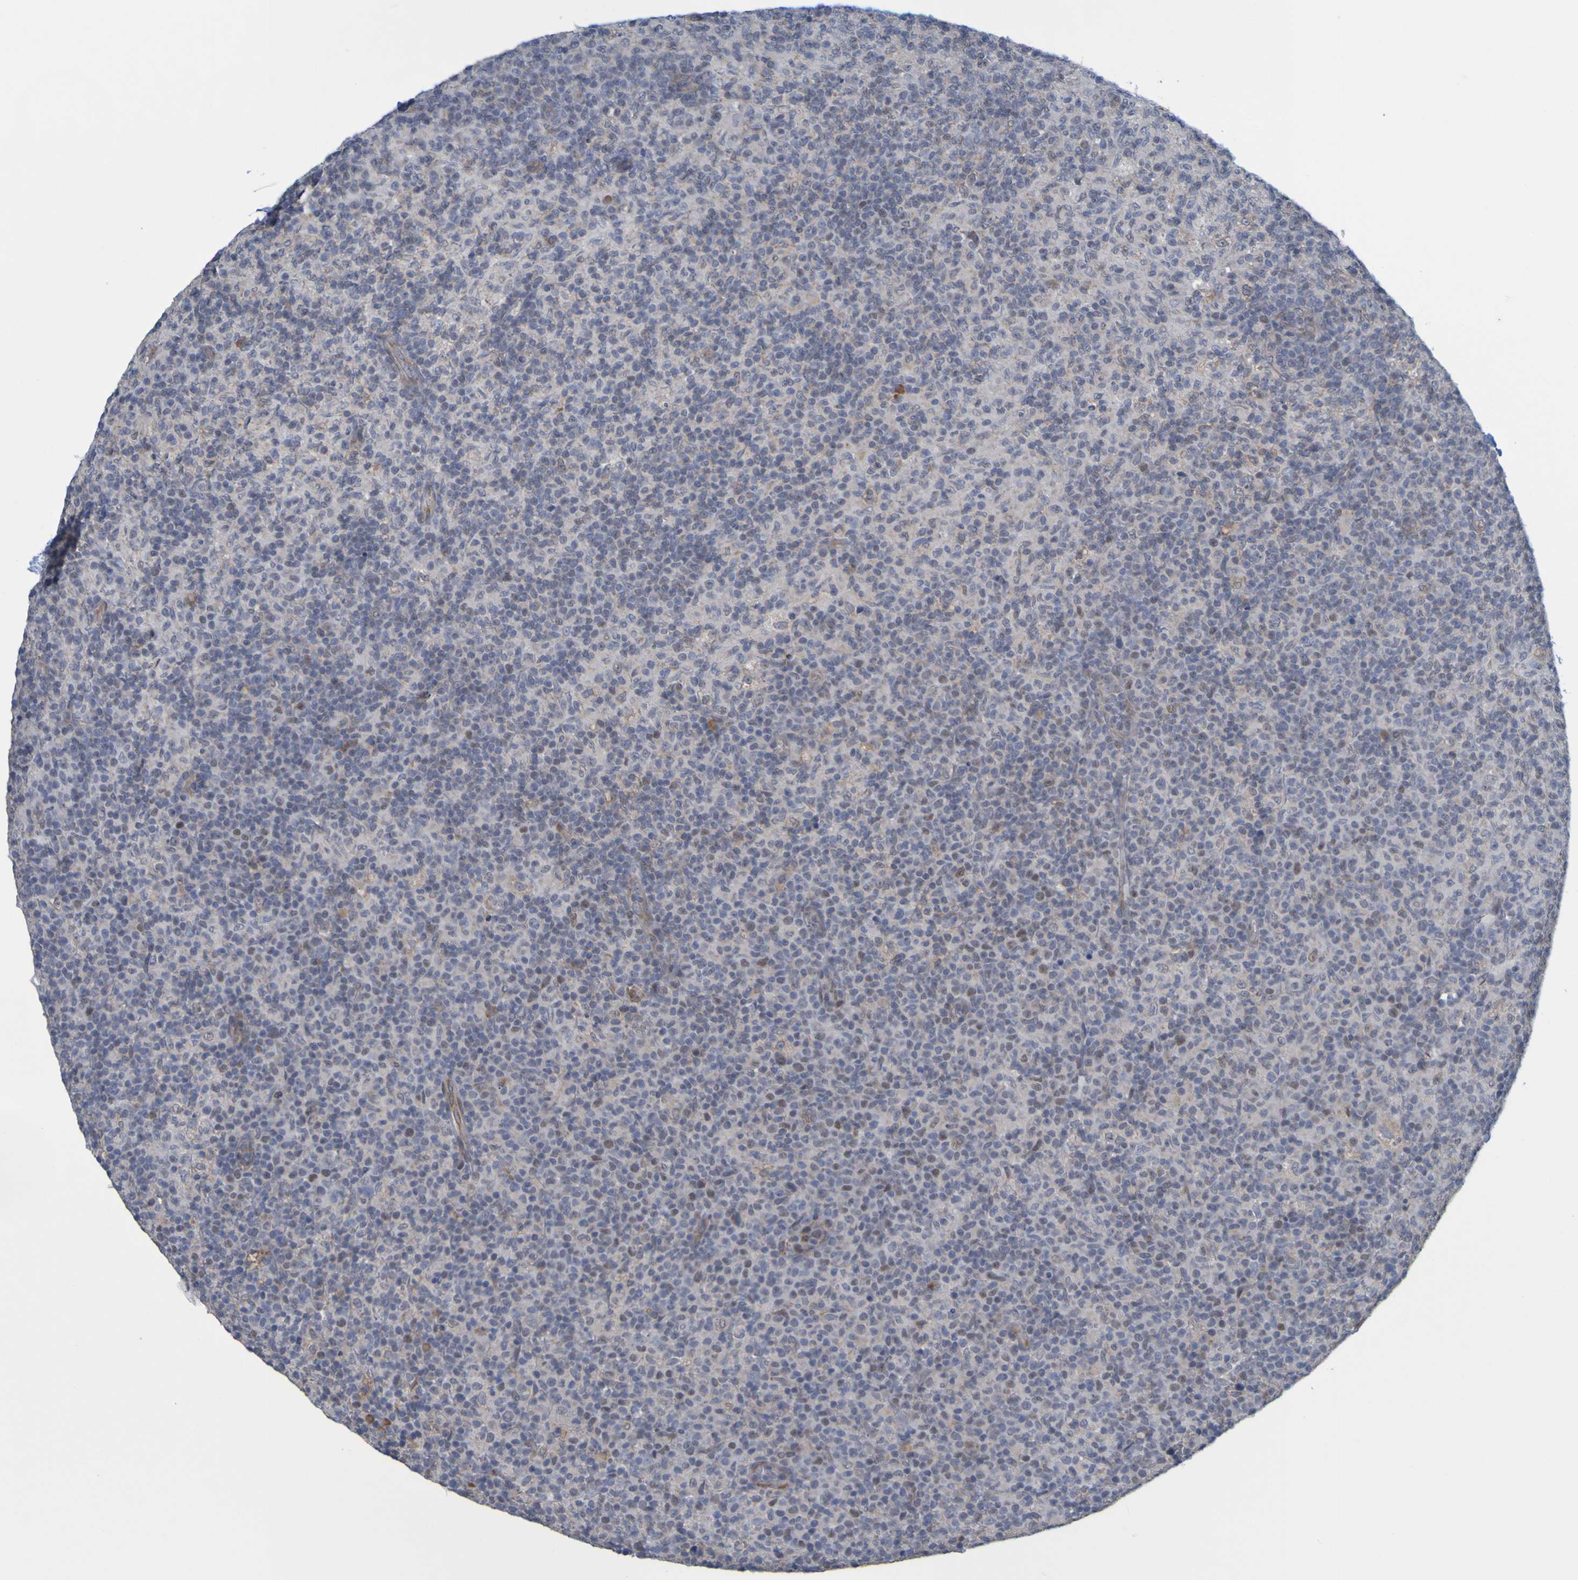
{"staining": {"intensity": "moderate", "quantity": "25%-75%", "location": "cytoplasmic/membranous"}, "tissue": "lymph node", "cell_type": "Germinal center cells", "image_type": "normal", "snomed": [{"axis": "morphology", "description": "Normal tissue, NOS"}, {"axis": "morphology", "description": "Inflammation, NOS"}, {"axis": "topography", "description": "Lymph node"}], "caption": "Normal lymph node demonstrates moderate cytoplasmic/membranous positivity in about 25%-75% of germinal center cells, visualized by immunohistochemistry. The protein is stained brown, and the nuclei are stained in blue (DAB (3,3'-diaminobenzidine) IHC with brightfield microscopy, high magnification).", "gene": "MOGS", "patient": {"sex": "male", "age": 55}}